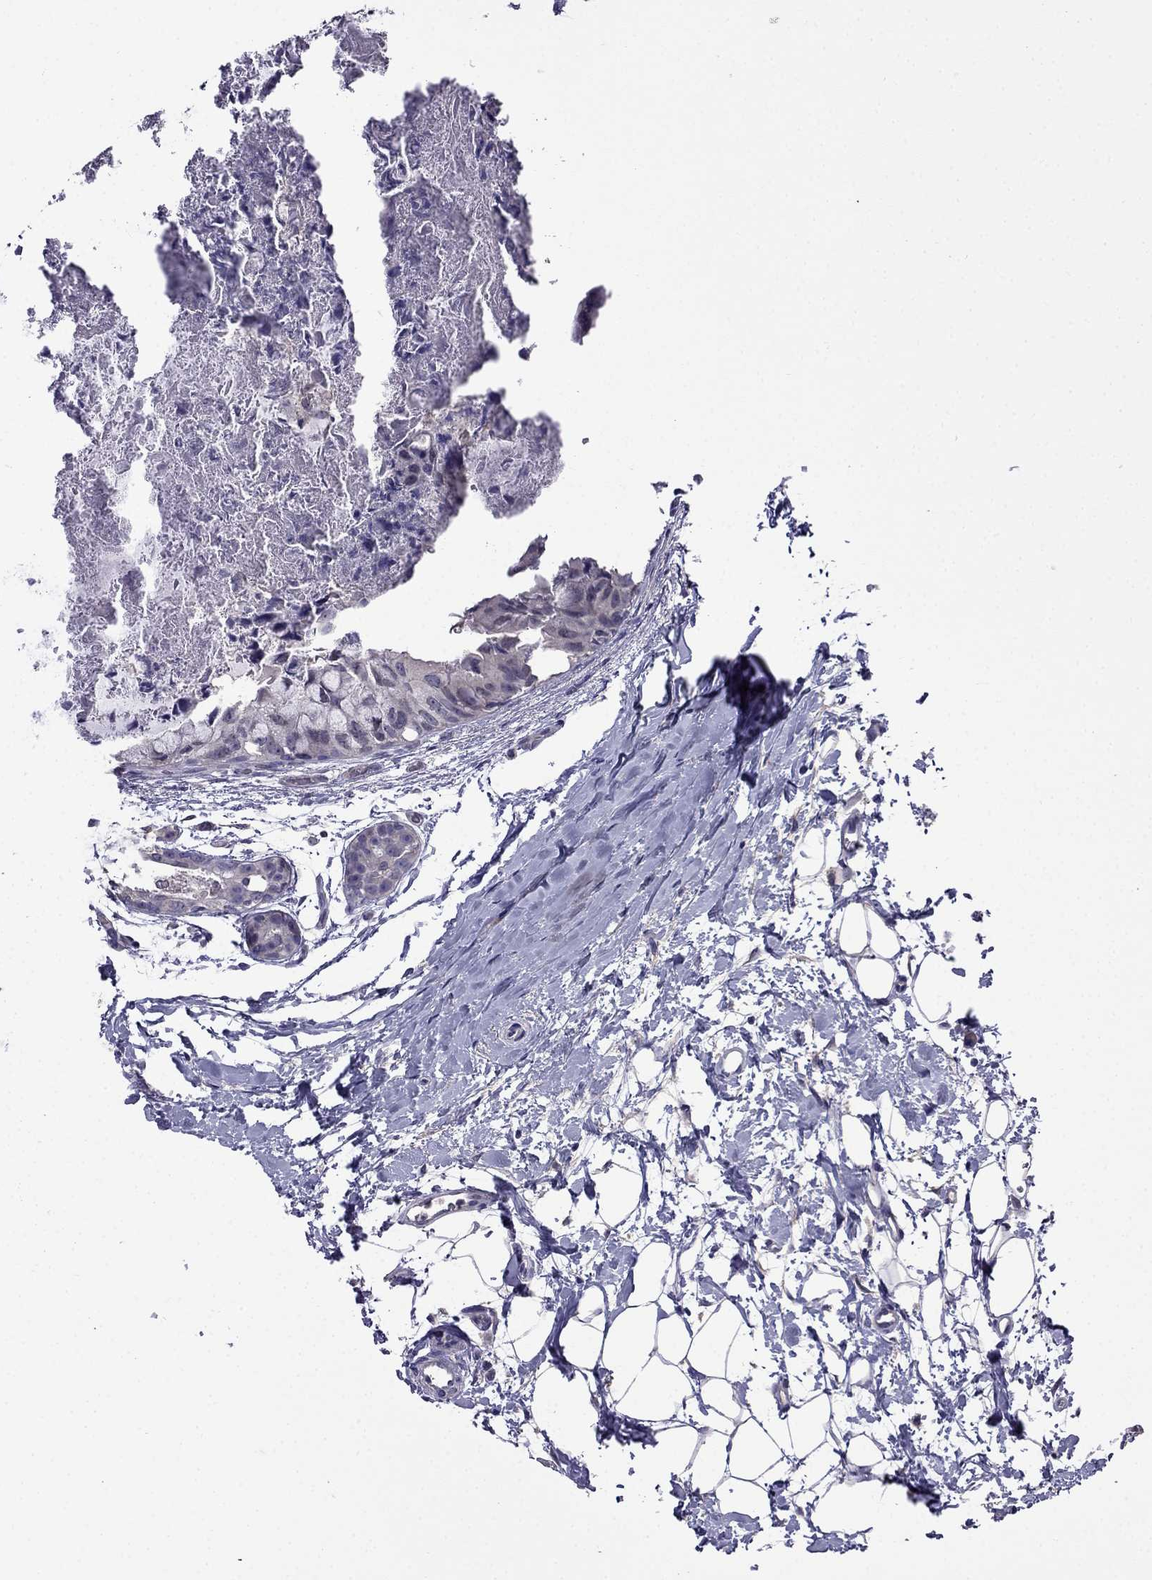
{"staining": {"intensity": "negative", "quantity": "none", "location": "none"}, "tissue": "breast cancer", "cell_type": "Tumor cells", "image_type": "cancer", "snomed": [{"axis": "morphology", "description": "Normal tissue, NOS"}, {"axis": "morphology", "description": "Duct carcinoma"}, {"axis": "topography", "description": "Breast"}], "caption": "Protein analysis of breast infiltrating ductal carcinoma demonstrates no significant expression in tumor cells.", "gene": "AQP9", "patient": {"sex": "female", "age": 40}}